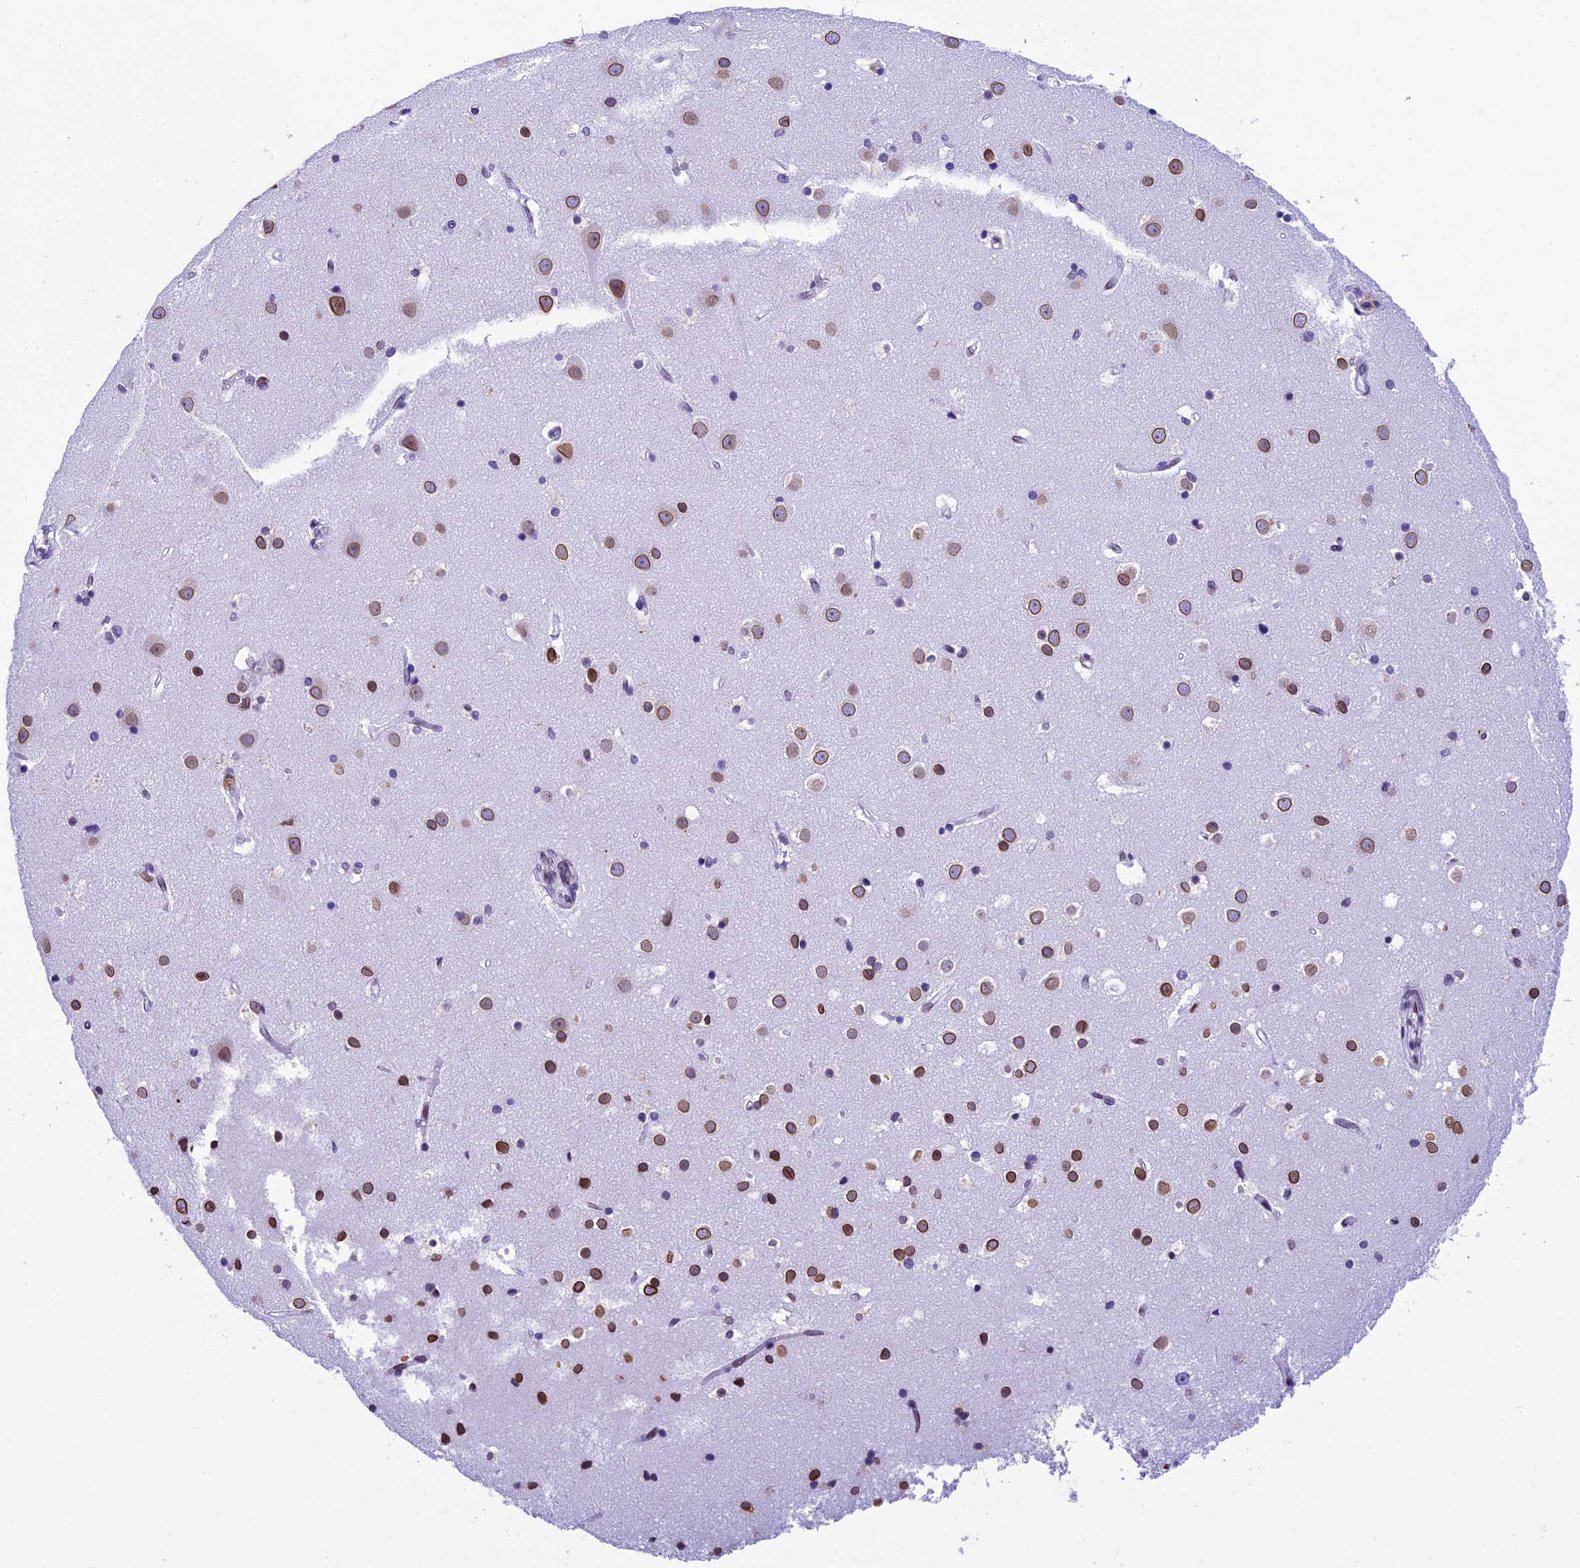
{"staining": {"intensity": "negative", "quantity": "none", "location": "none"}, "tissue": "cerebral cortex", "cell_type": "Endothelial cells", "image_type": "normal", "snomed": [{"axis": "morphology", "description": "Normal tissue, NOS"}, {"axis": "topography", "description": "Cerebral cortex"}], "caption": "Immunohistochemical staining of normal cerebral cortex reveals no significant staining in endothelial cells. Brightfield microscopy of IHC stained with DAB (3,3'-diaminobenzidine) (brown) and hematoxylin (blue), captured at high magnification.", "gene": "METTL25", "patient": {"sex": "male", "age": 54}}